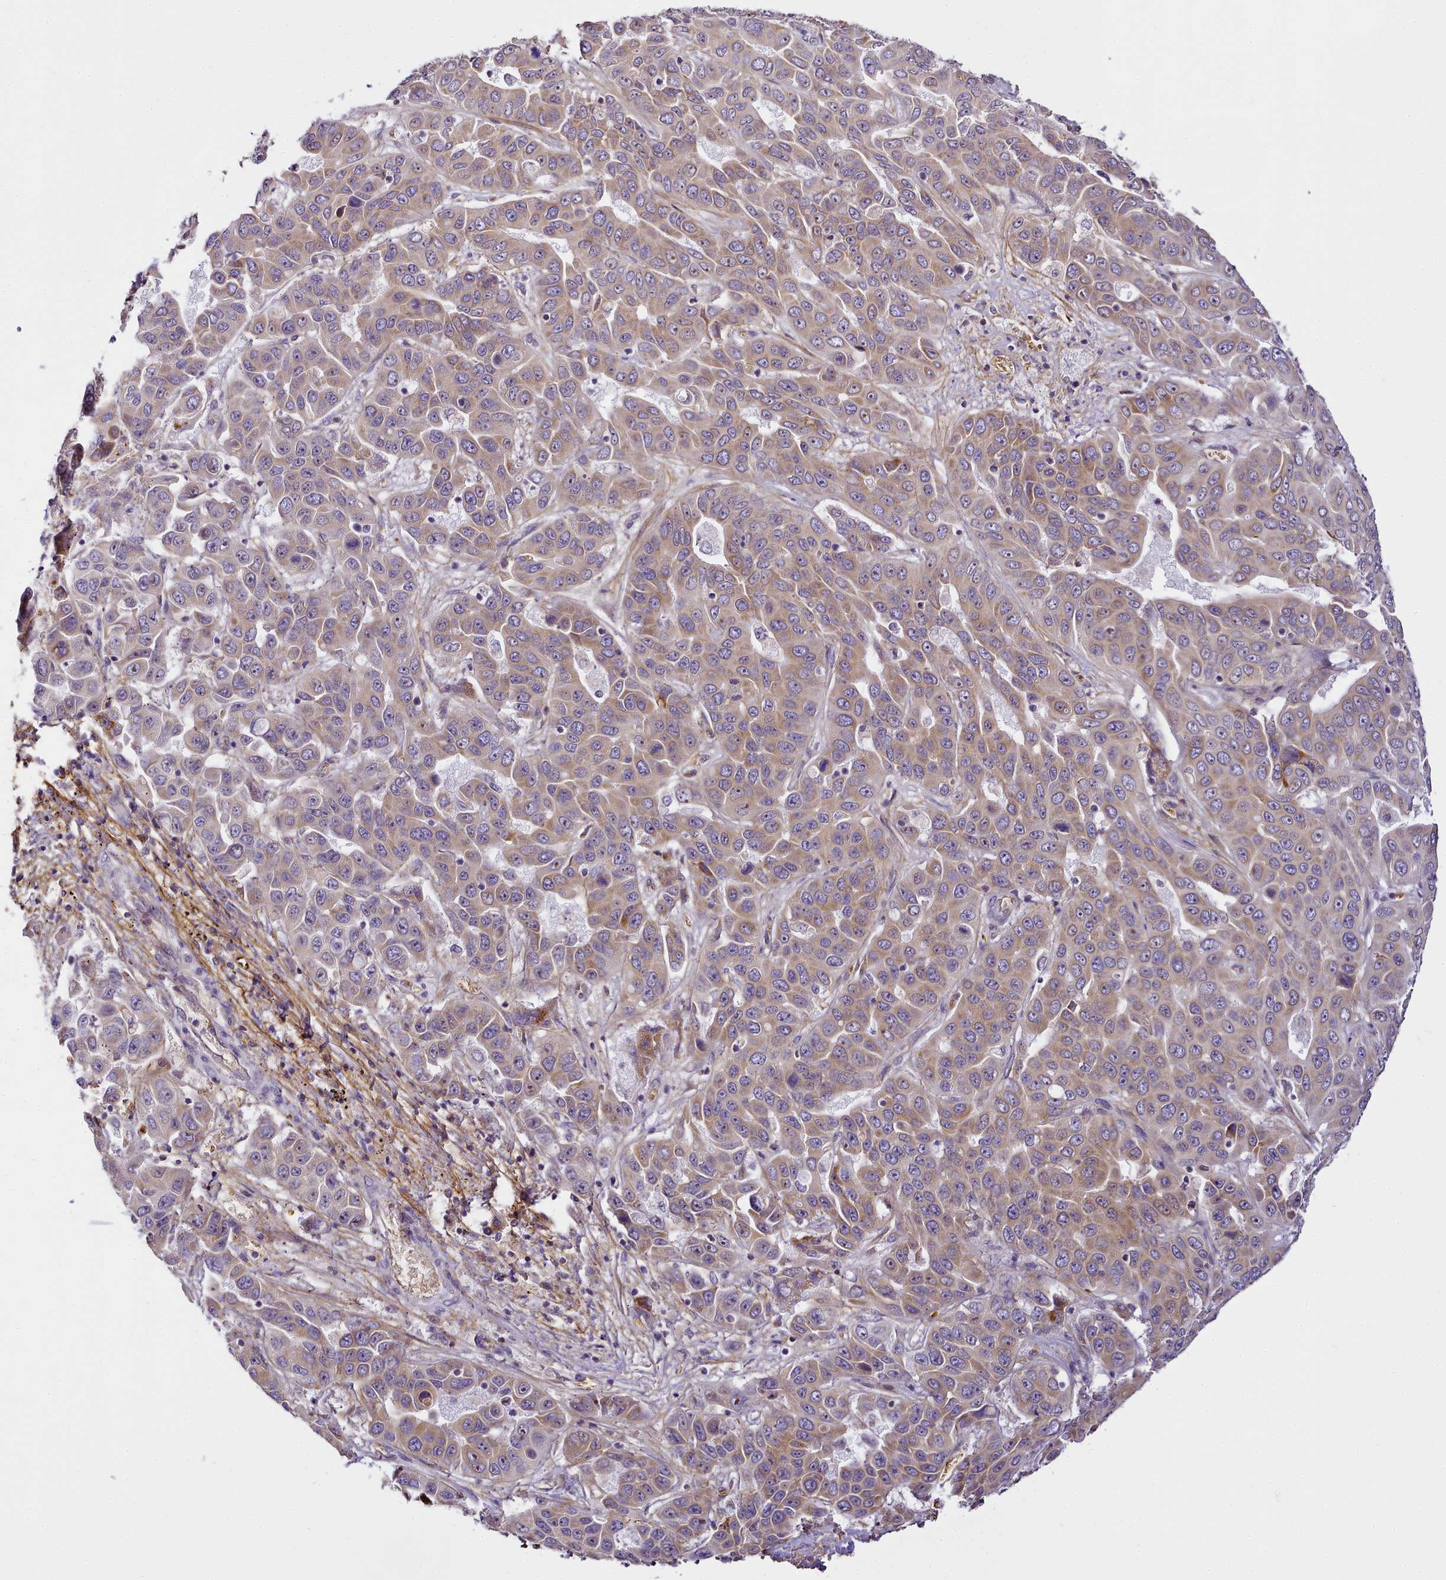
{"staining": {"intensity": "weak", "quantity": "25%-75%", "location": "cytoplasmic/membranous"}, "tissue": "liver cancer", "cell_type": "Tumor cells", "image_type": "cancer", "snomed": [{"axis": "morphology", "description": "Cholangiocarcinoma"}, {"axis": "topography", "description": "Liver"}], "caption": "Brown immunohistochemical staining in human liver cancer shows weak cytoplasmic/membranous staining in about 25%-75% of tumor cells.", "gene": "NBPF1", "patient": {"sex": "female", "age": 52}}